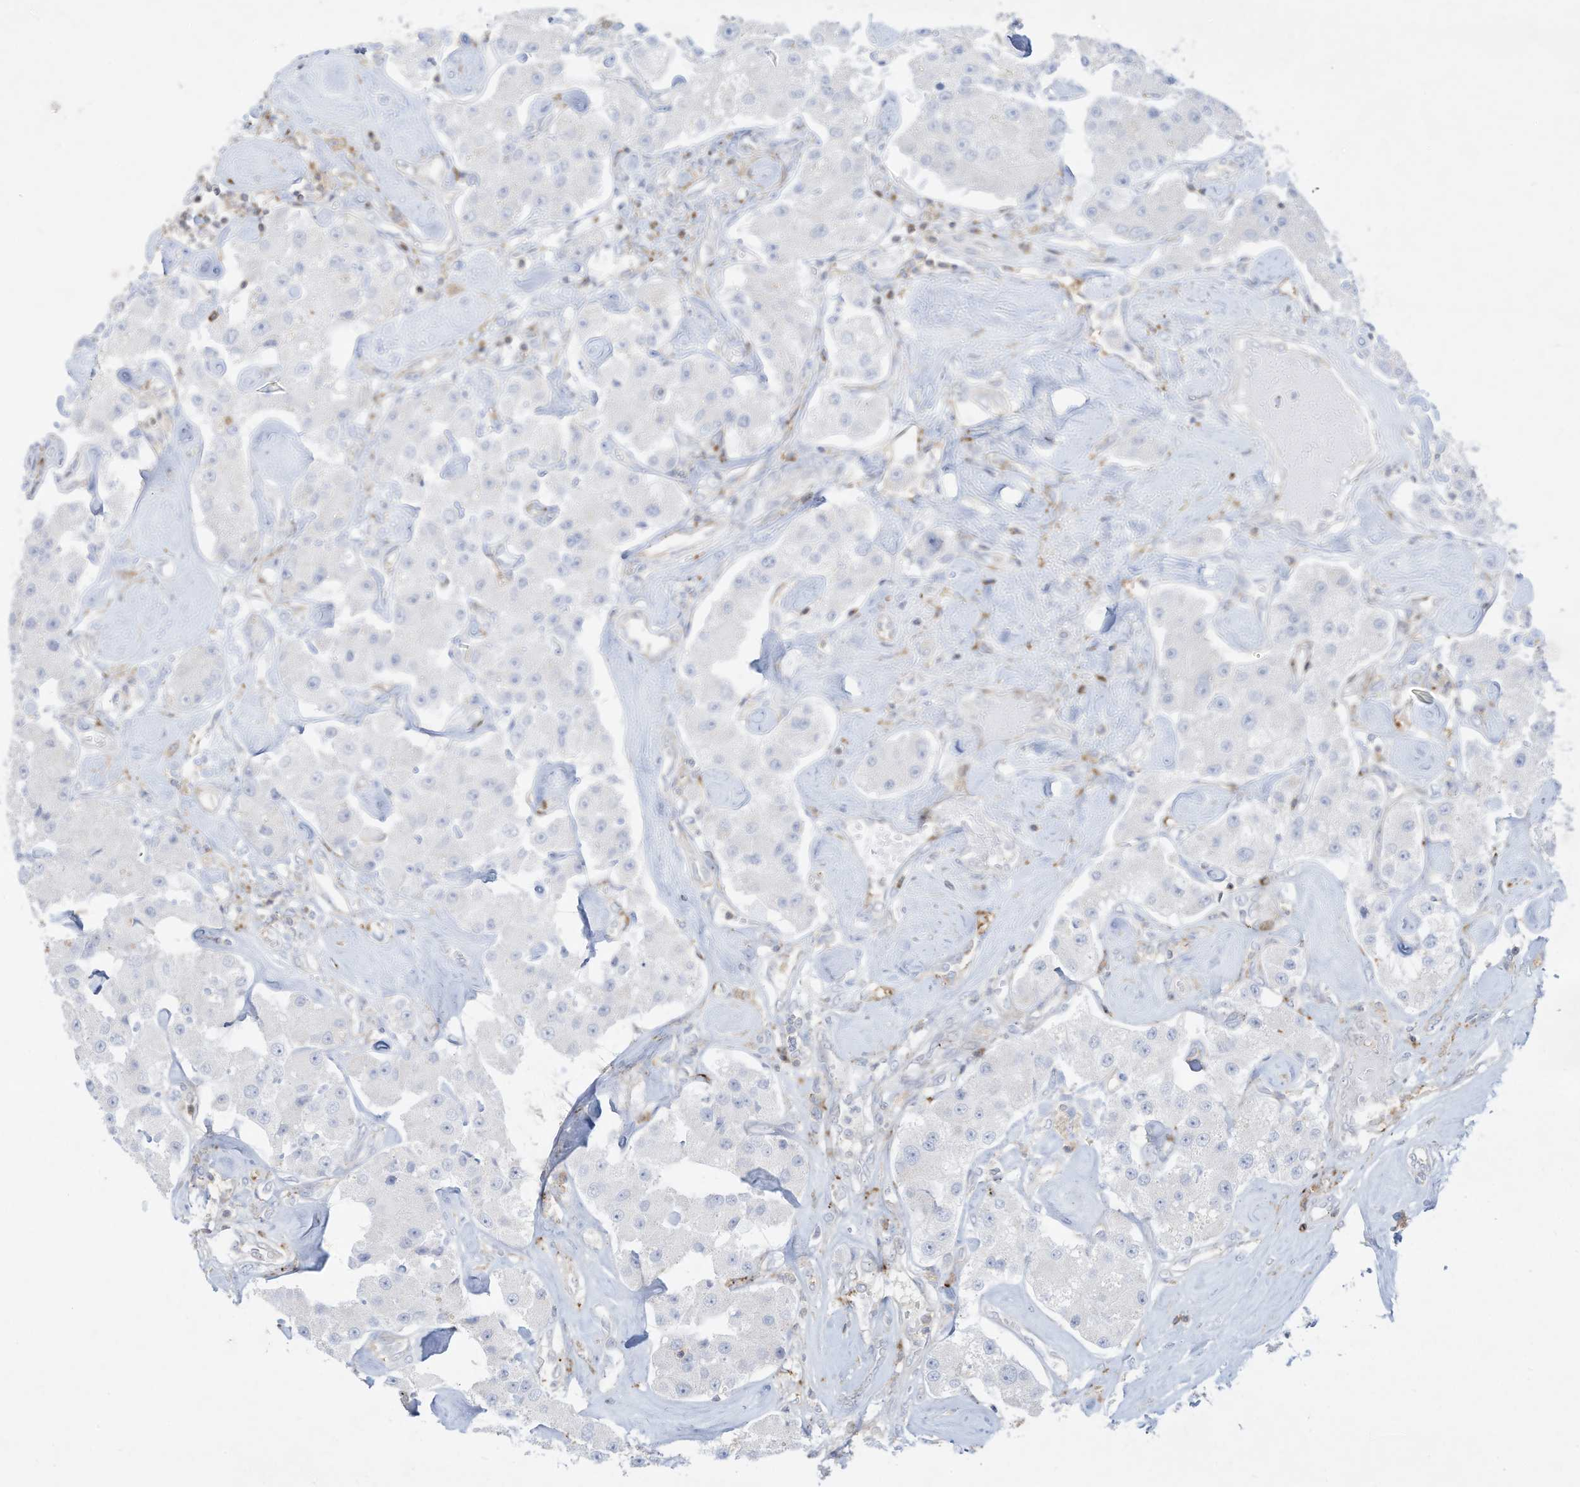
{"staining": {"intensity": "negative", "quantity": "none", "location": "none"}, "tissue": "carcinoid", "cell_type": "Tumor cells", "image_type": "cancer", "snomed": [{"axis": "morphology", "description": "Carcinoid, malignant, NOS"}, {"axis": "topography", "description": "Pancreas"}], "caption": "A photomicrograph of carcinoid stained for a protein displays no brown staining in tumor cells.", "gene": "THNSL2", "patient": {"sex": "male", "age": 41}}